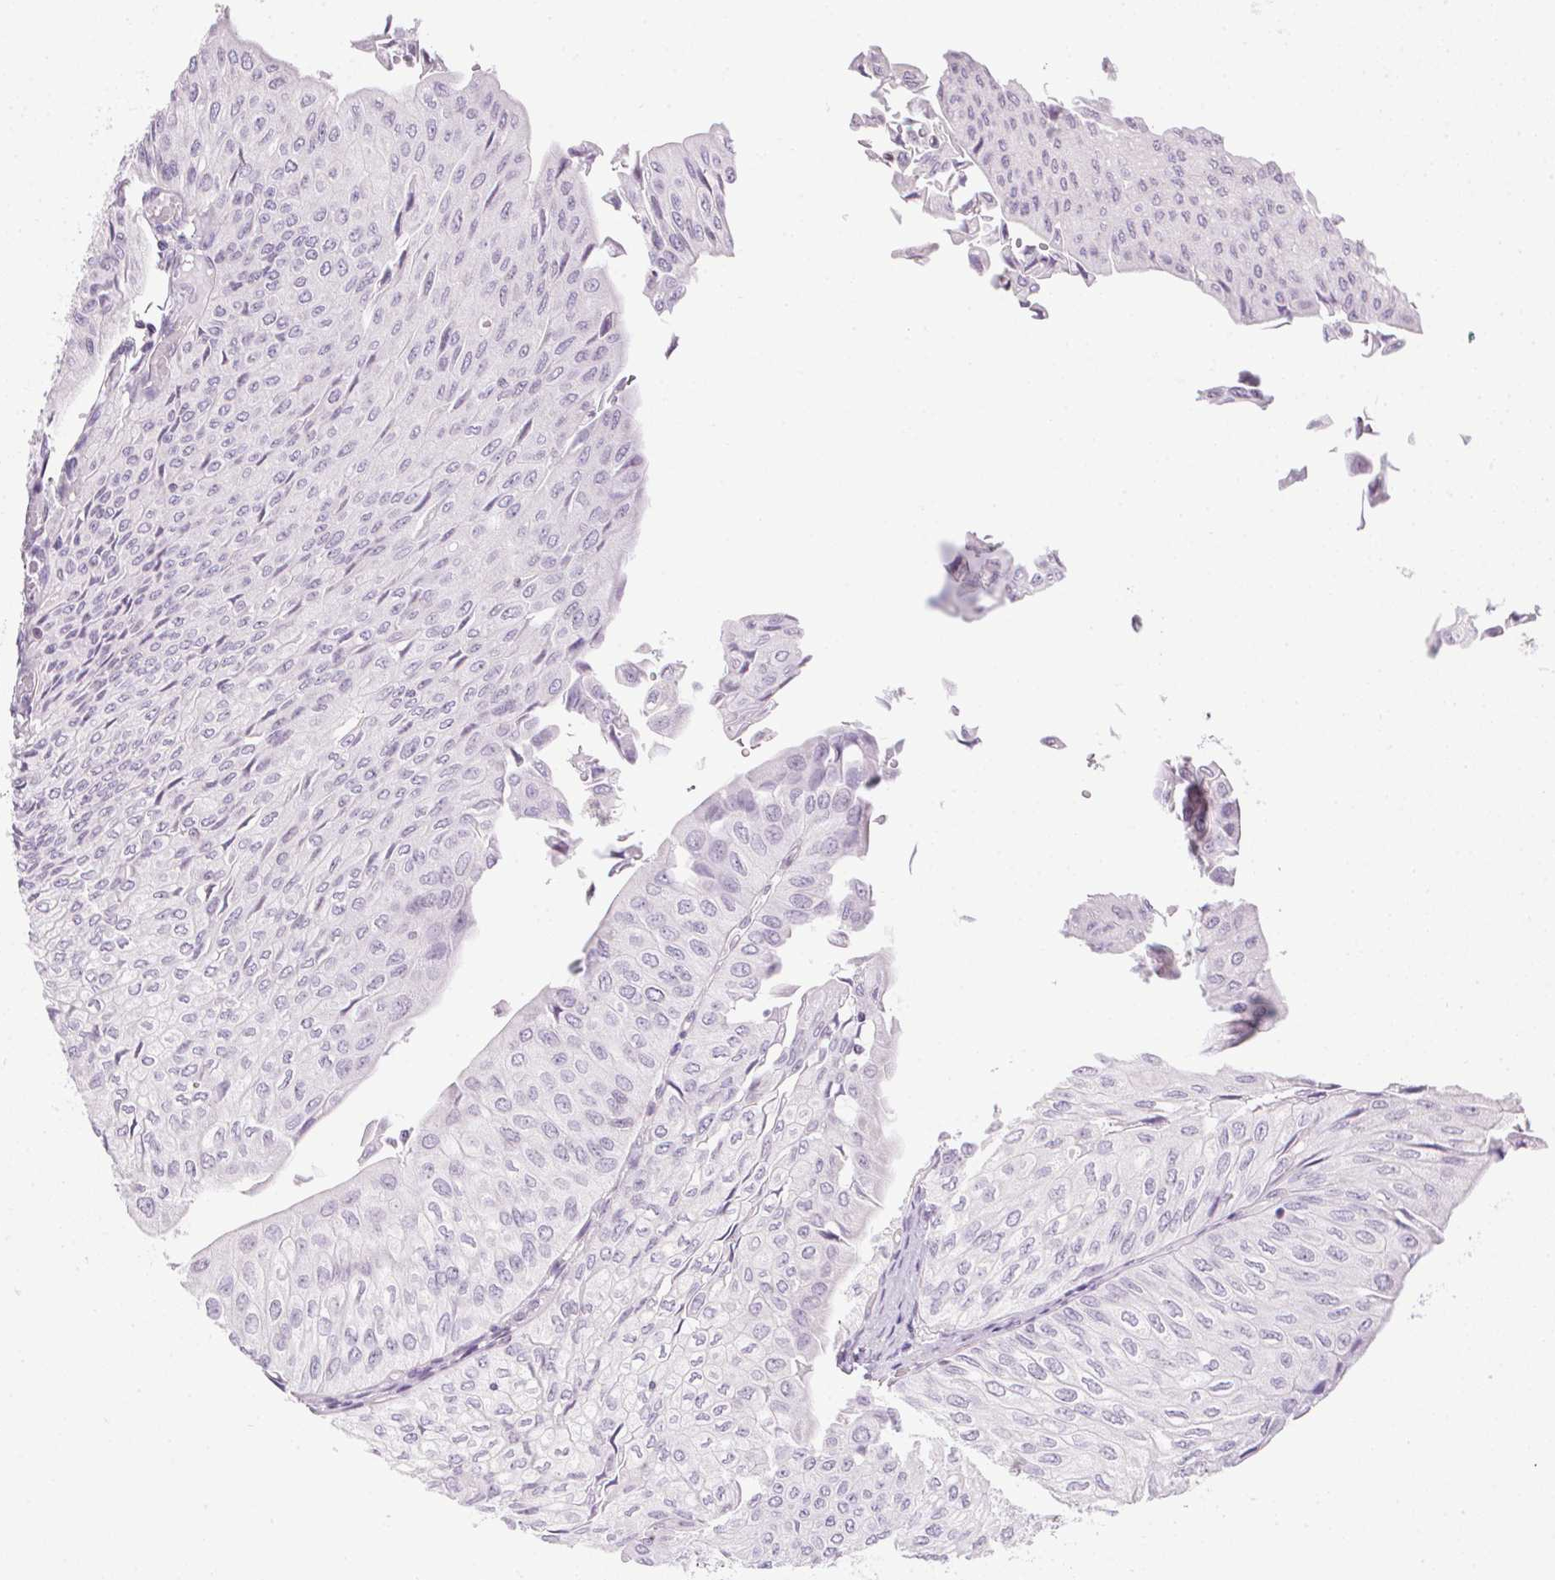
{"staining": {"intensity": "negative", "quantity": "none", "location": "none"}, "tissue": "urothelial cancer", "cell_type": "Tumor cells", "image_type": "cancer", "snomed": [{"axis": "morphology", "description": "Urothelial carcinoma, NOS"}, {"axis": "topography", "description": "Urinary bladder"}], "caption": "IHC image of transitional cell carcinoma stained for a protein (brown), which exhibits no expression in tumor cells. Nuclei are stained in blue.", "gene": "PRL", "patient": {"sex": "male", "age": 62}}